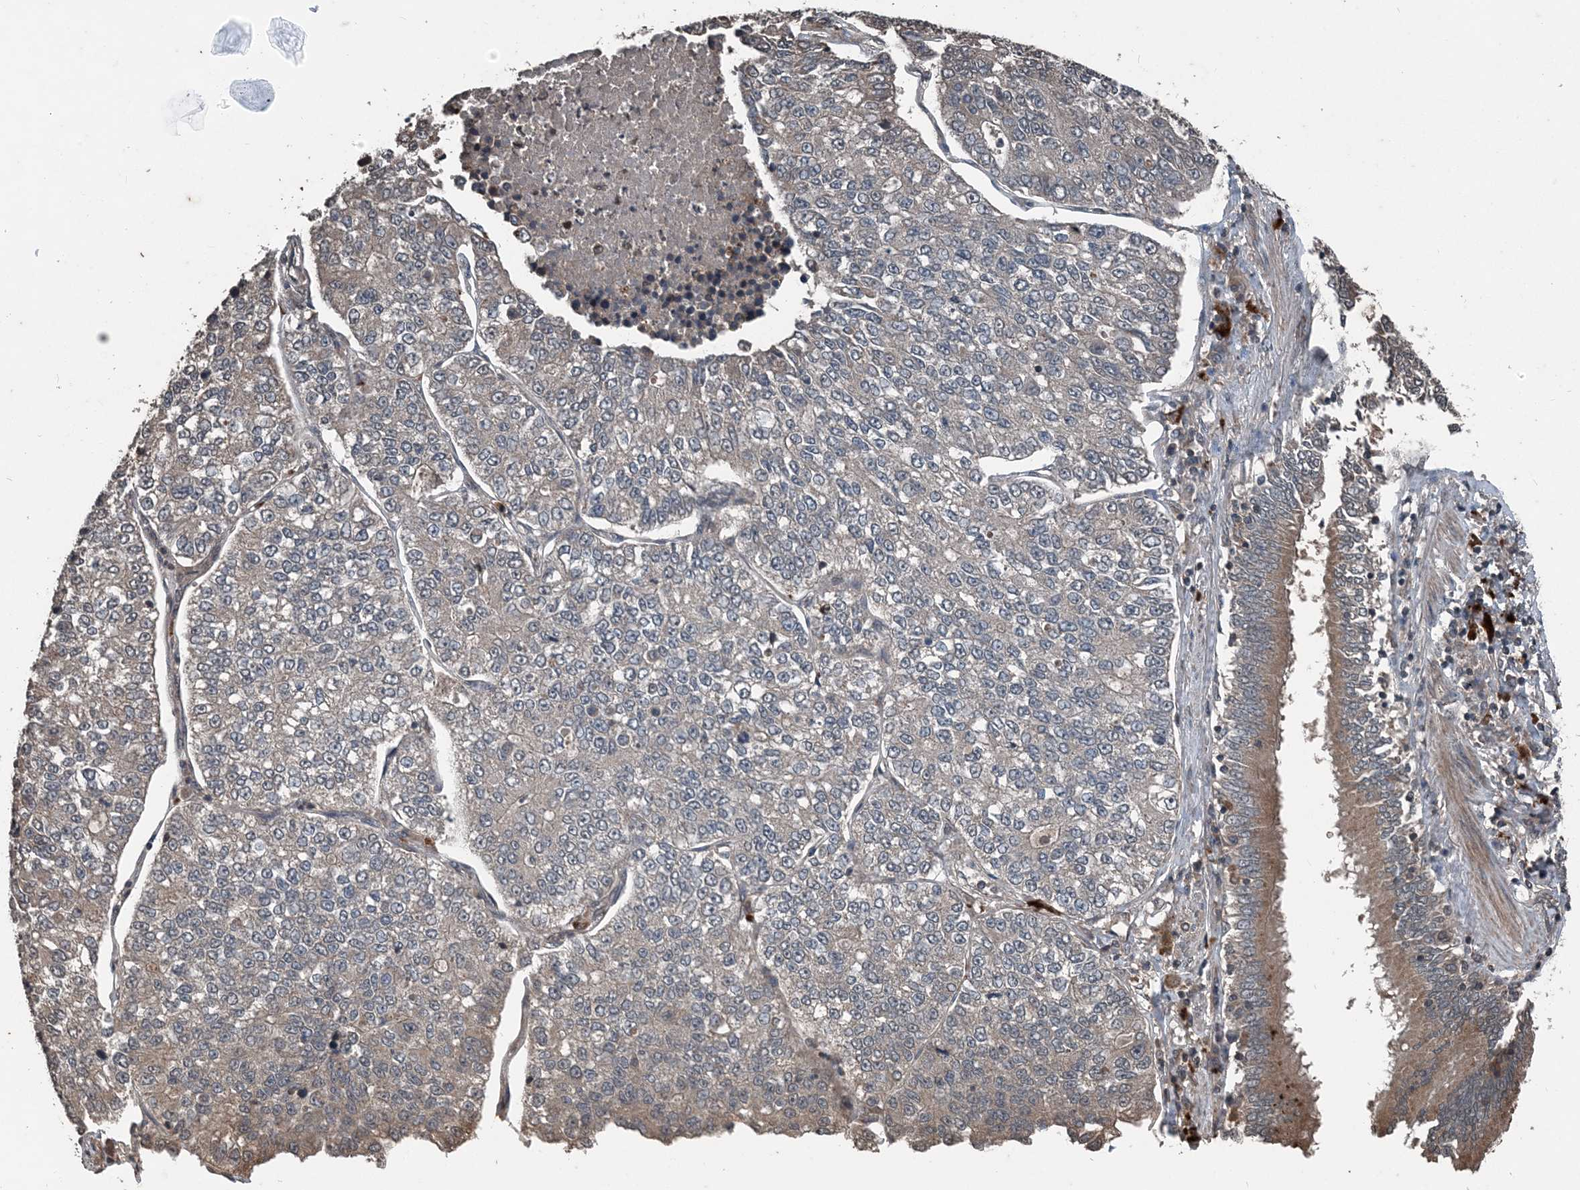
{"staining": {"intensity": "weak", "quantity": "<25%", "location": "cytoplasmic/membranous"}, "tissue": "lung cancer", "cell_type": "Tumor cells", "image_type": "cancer", "snomed": [{"axis": "morphology", "description": "Adenocarcinoma, NOS"}, {"axis": "topography", "description": "Lung"}], "caption": "High magnification brightfield microscopy of lung cancer stained with DAB (brown) and counterstained with hematoxylin (blue): tumor cells show no significant expression.", "gene": "CFL1", "patient": {"sex": "male", "age": 49}}